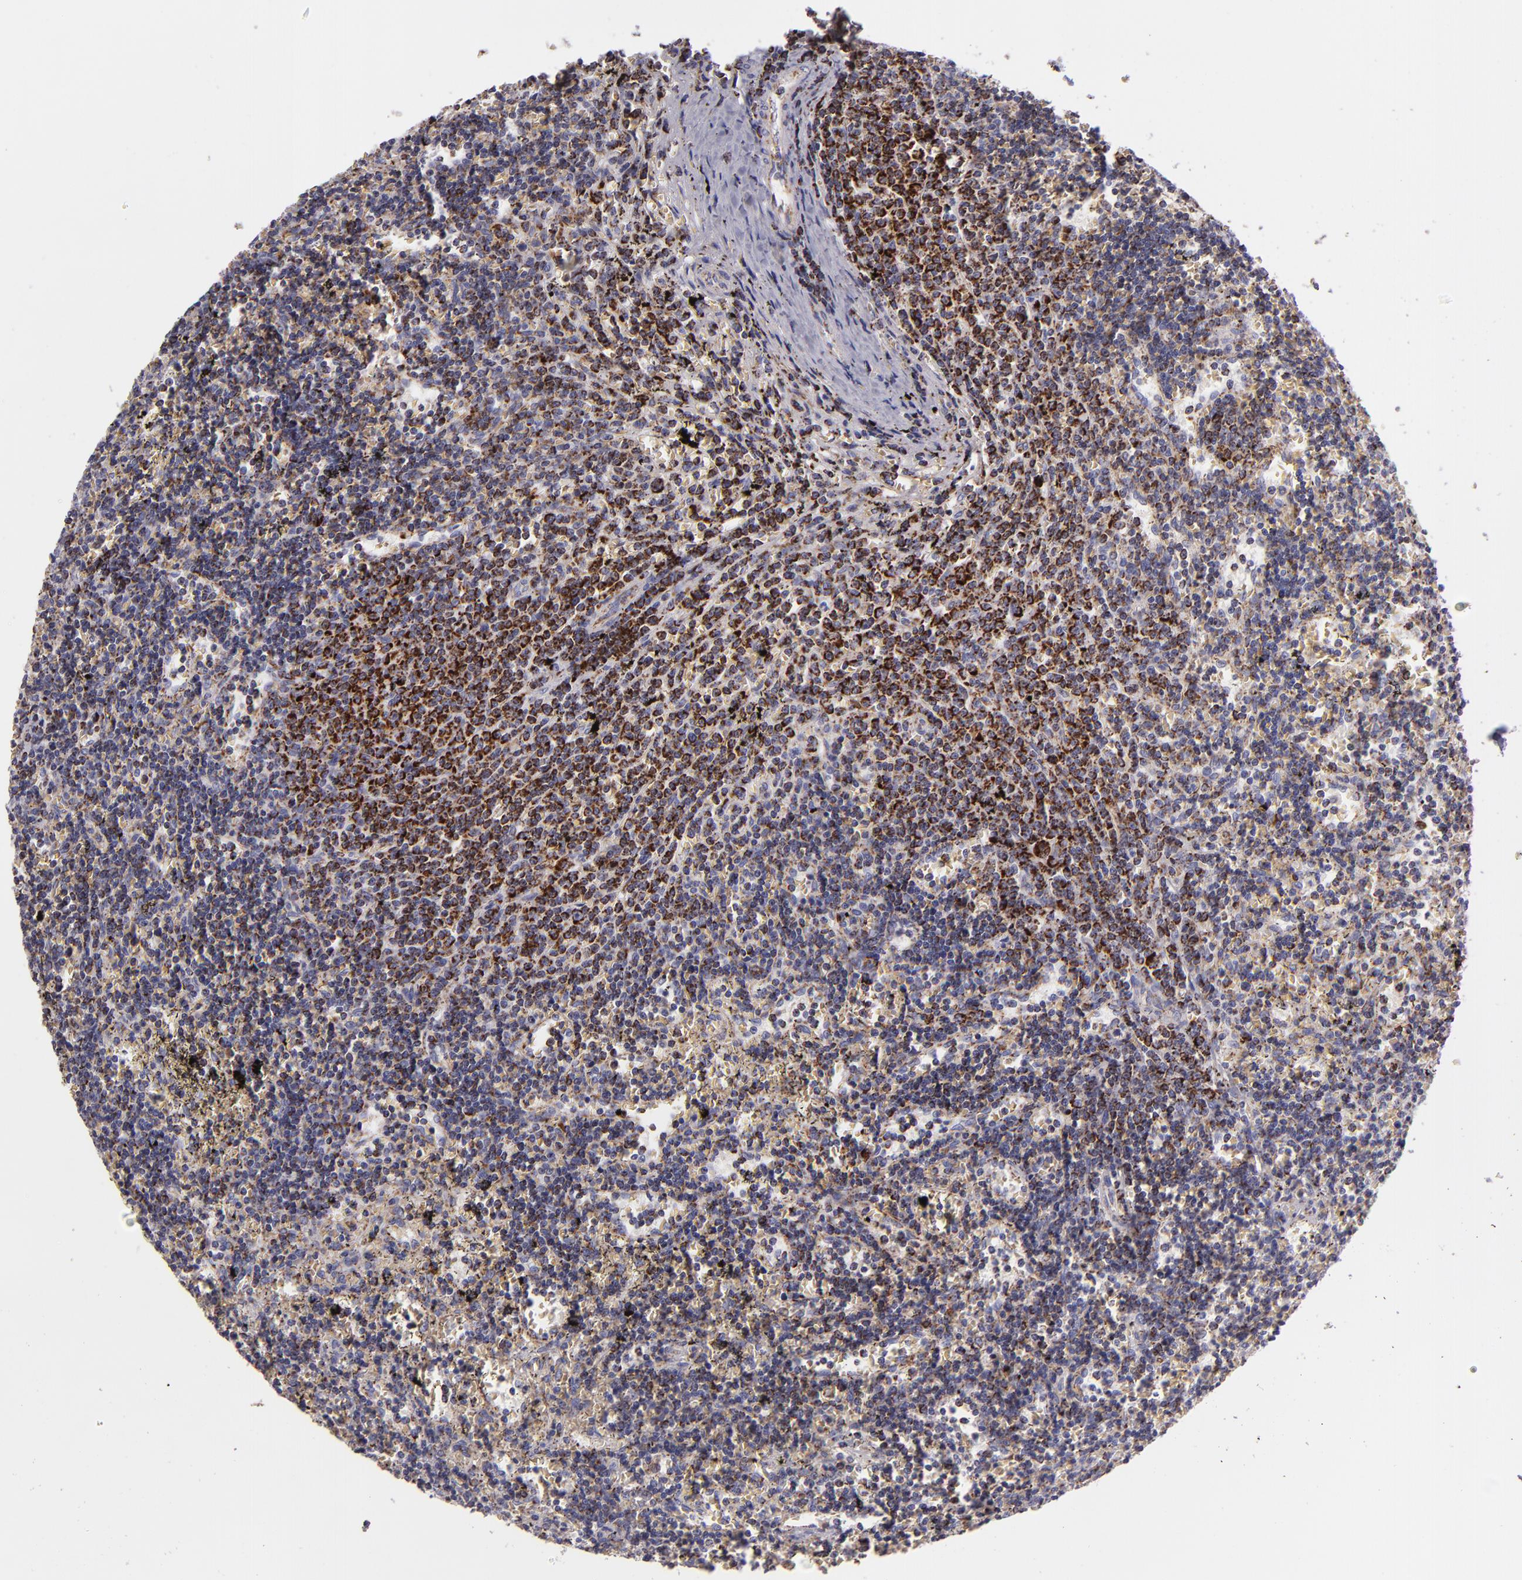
{"staining": {"intensity": "moderate", "quantity": "25%-75%", "location": "cytoplasmic/membranous"}, "tissue": "lymphoma", "cell_type": "Tumor cells", "image_type": "cancer", "snomed": [{"axis": "morphology", "description": "Malignant lymphoma, non-Hodgkin's type, Low grade"}, {"axis": "topography", "description": "Spleen"}], "caption": "The micrograph shows staining of malignant lymphoma, non-Hodgkin's type (low-grade), revealing moderate cytoplasmic/membranous protein expression (brown color) within tumor cells.", "gene": "HSPD1", "patient": {"sex": "male", "age": 60}}